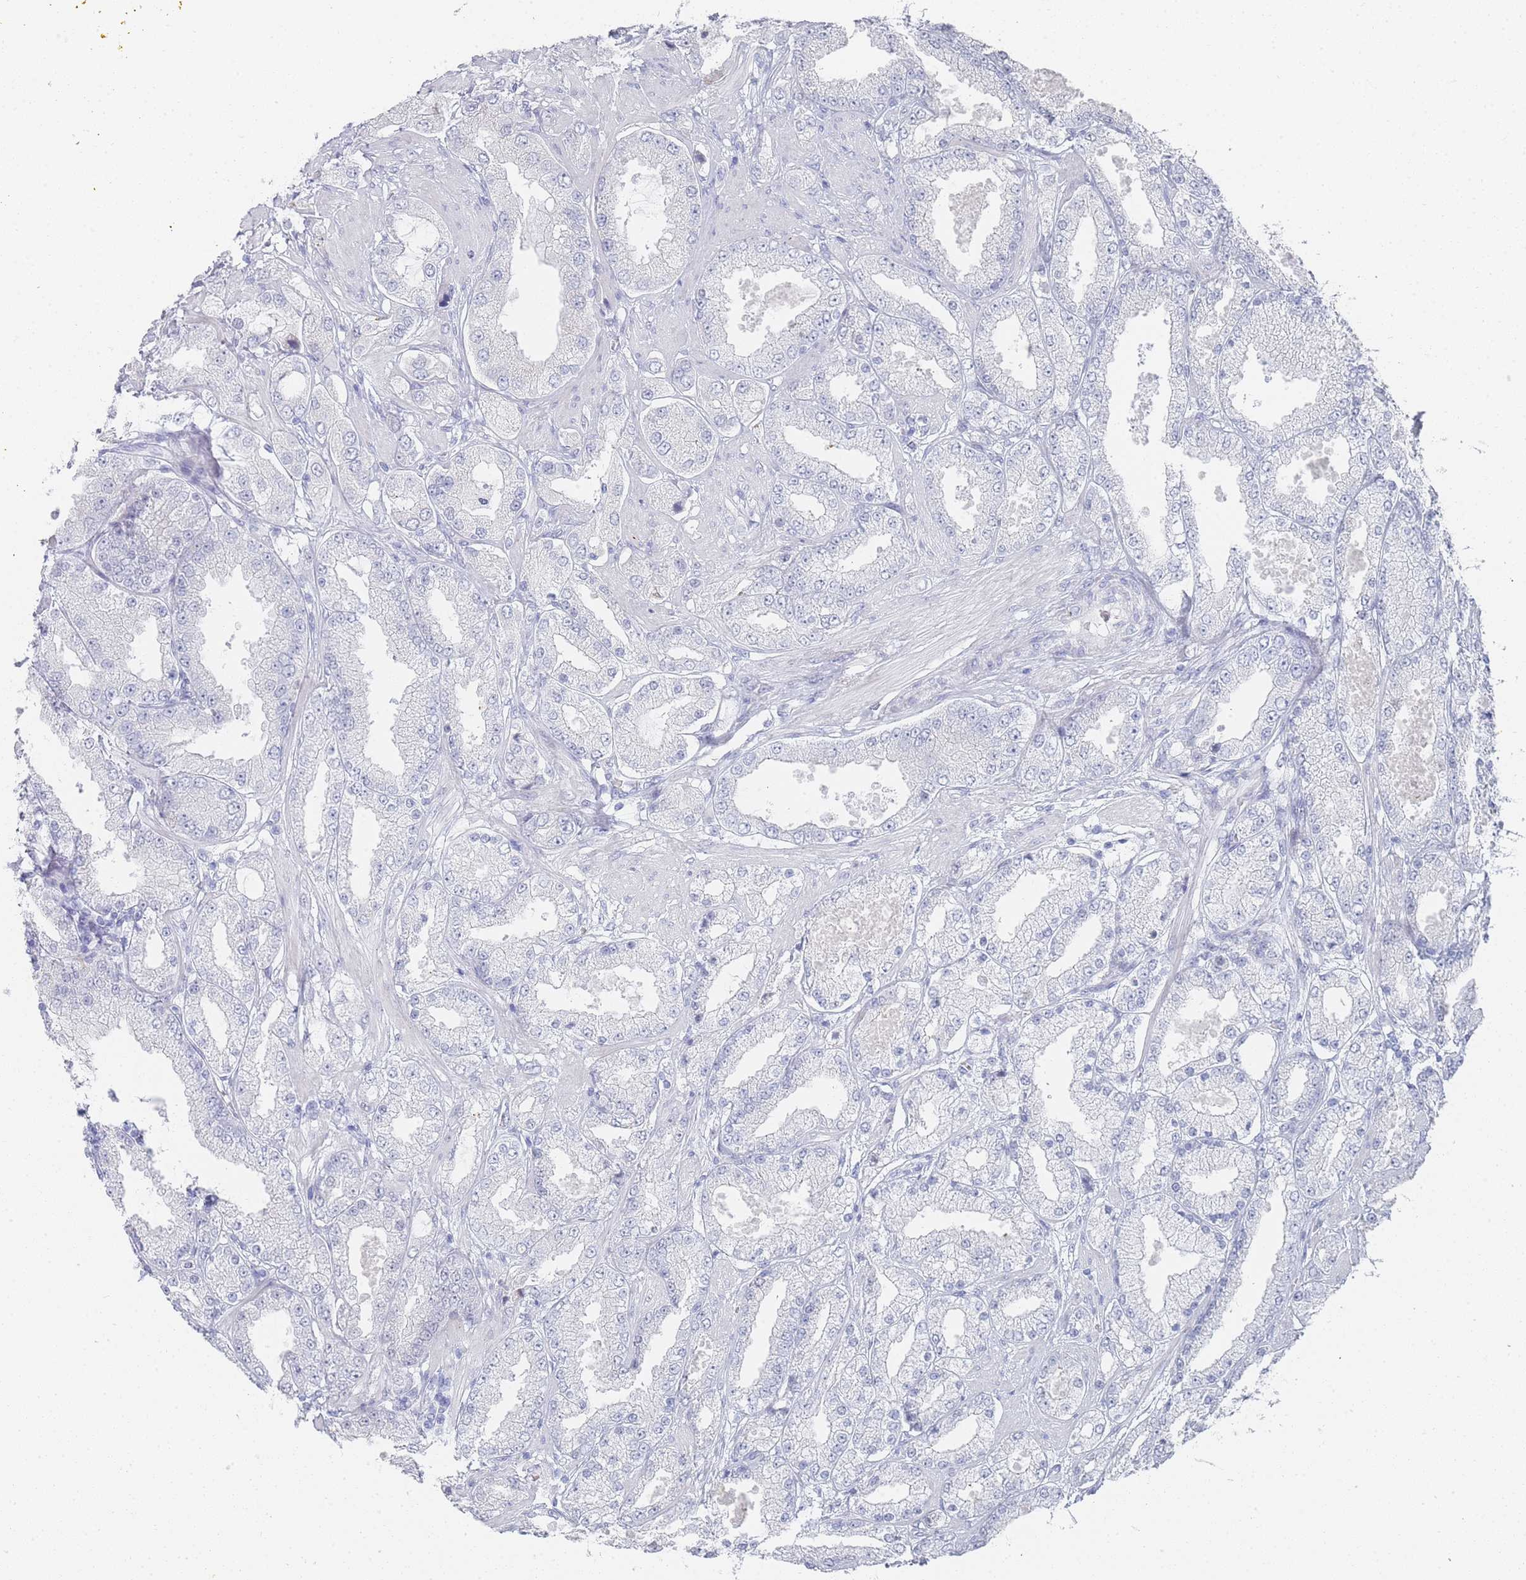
{"staining": {"intensity": "negative", "quantity": "none", "location": "none"}, "tissue": "prostate cancer", "cell_type": "Tumor cells", "image_type": "cancer", "snomed": [{"axis": "morphology", "description": "Adenocarcinoma, High grade"}, {"axis": "topography", "description": "Prostate"}], "caption": "High power microscopy histopathology image of an immunohistochemistry (IHC) photomicrograph of adenocarcinoma (high-grade) (prostate), revealing no significant staining in tumor cells.", "gene": "IMPG1", "patient": {"sex": "male", "age": 68}}